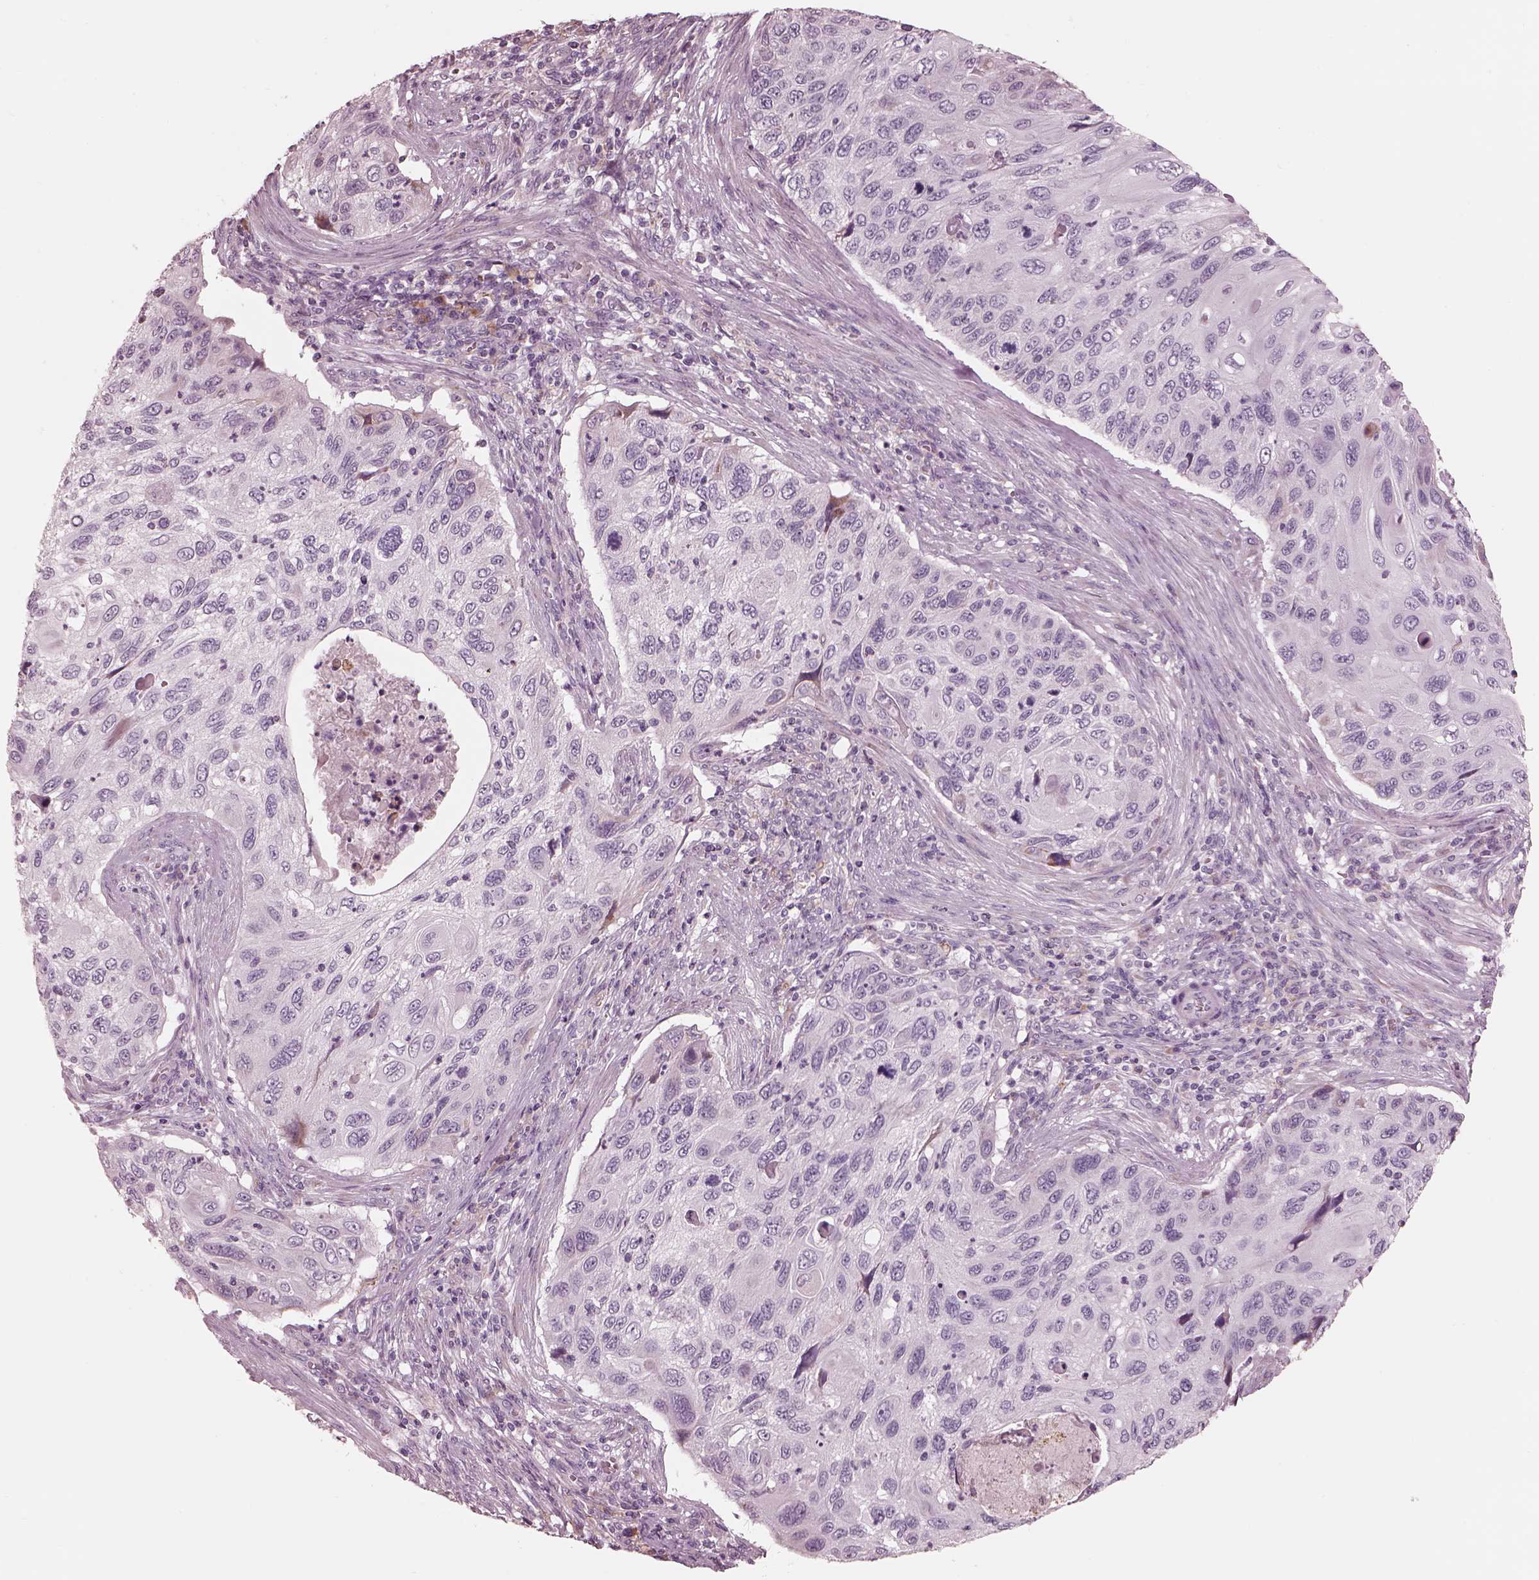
{"staining": {"intensity": "negative", "quantity": "none", "location": "none"}, "tissue": "cervical cancer", "cell_type": "Tumor cells", "image_type": "cancer", "snomed": [{"axis": "morphology", "description": "Squamous cell carcinoma, NOS"}, {"axis": "topography", "description": "Cervix"}], "caption": "A histopathology image of human cervical squamous cell carcinoma is negative for staining in tumor cells.", "gene": "CADM2", "patient": {"sex": "female", "age": 70}}